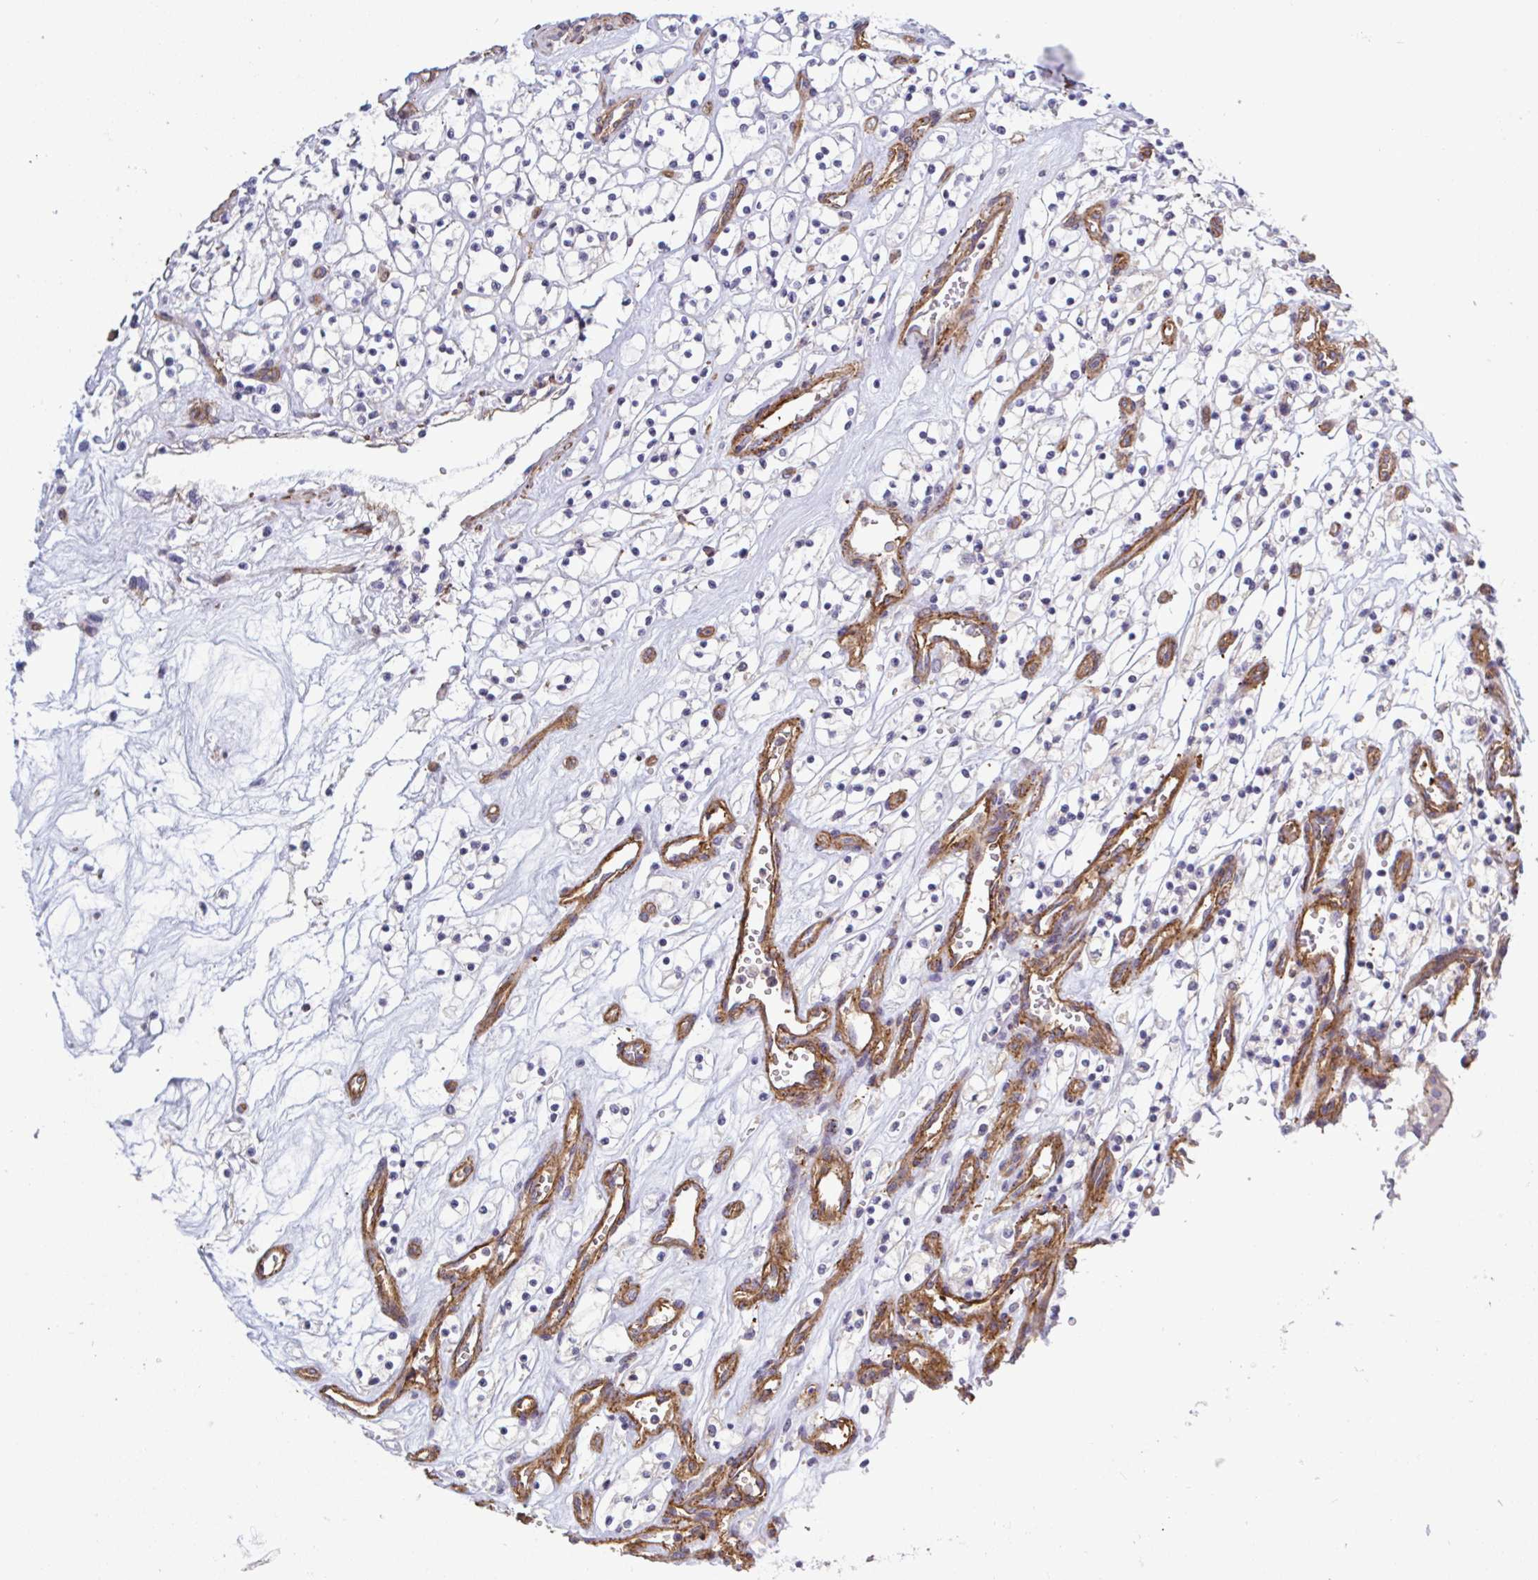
{"staining": {"intensity": "negative", "quantity": "none", "location": "none"}, "tissue": "renal cancer", "cell_type": "Tumor cells", "image_type": "cancer", "snomed": [{"axis": "morphology", "description": "Adenocarcinoma, NOS"}, {"axis": "topography", "description": "Kidney"}], "caption": "There is no significant staining in tumor cells of renal adenocarcinoma. (DAB (3,3'-diaminobenzidine) immunohistochemistry, high magnification).", "gene": "SHISA7", "patient": {"sex": "female", "age": 69}}